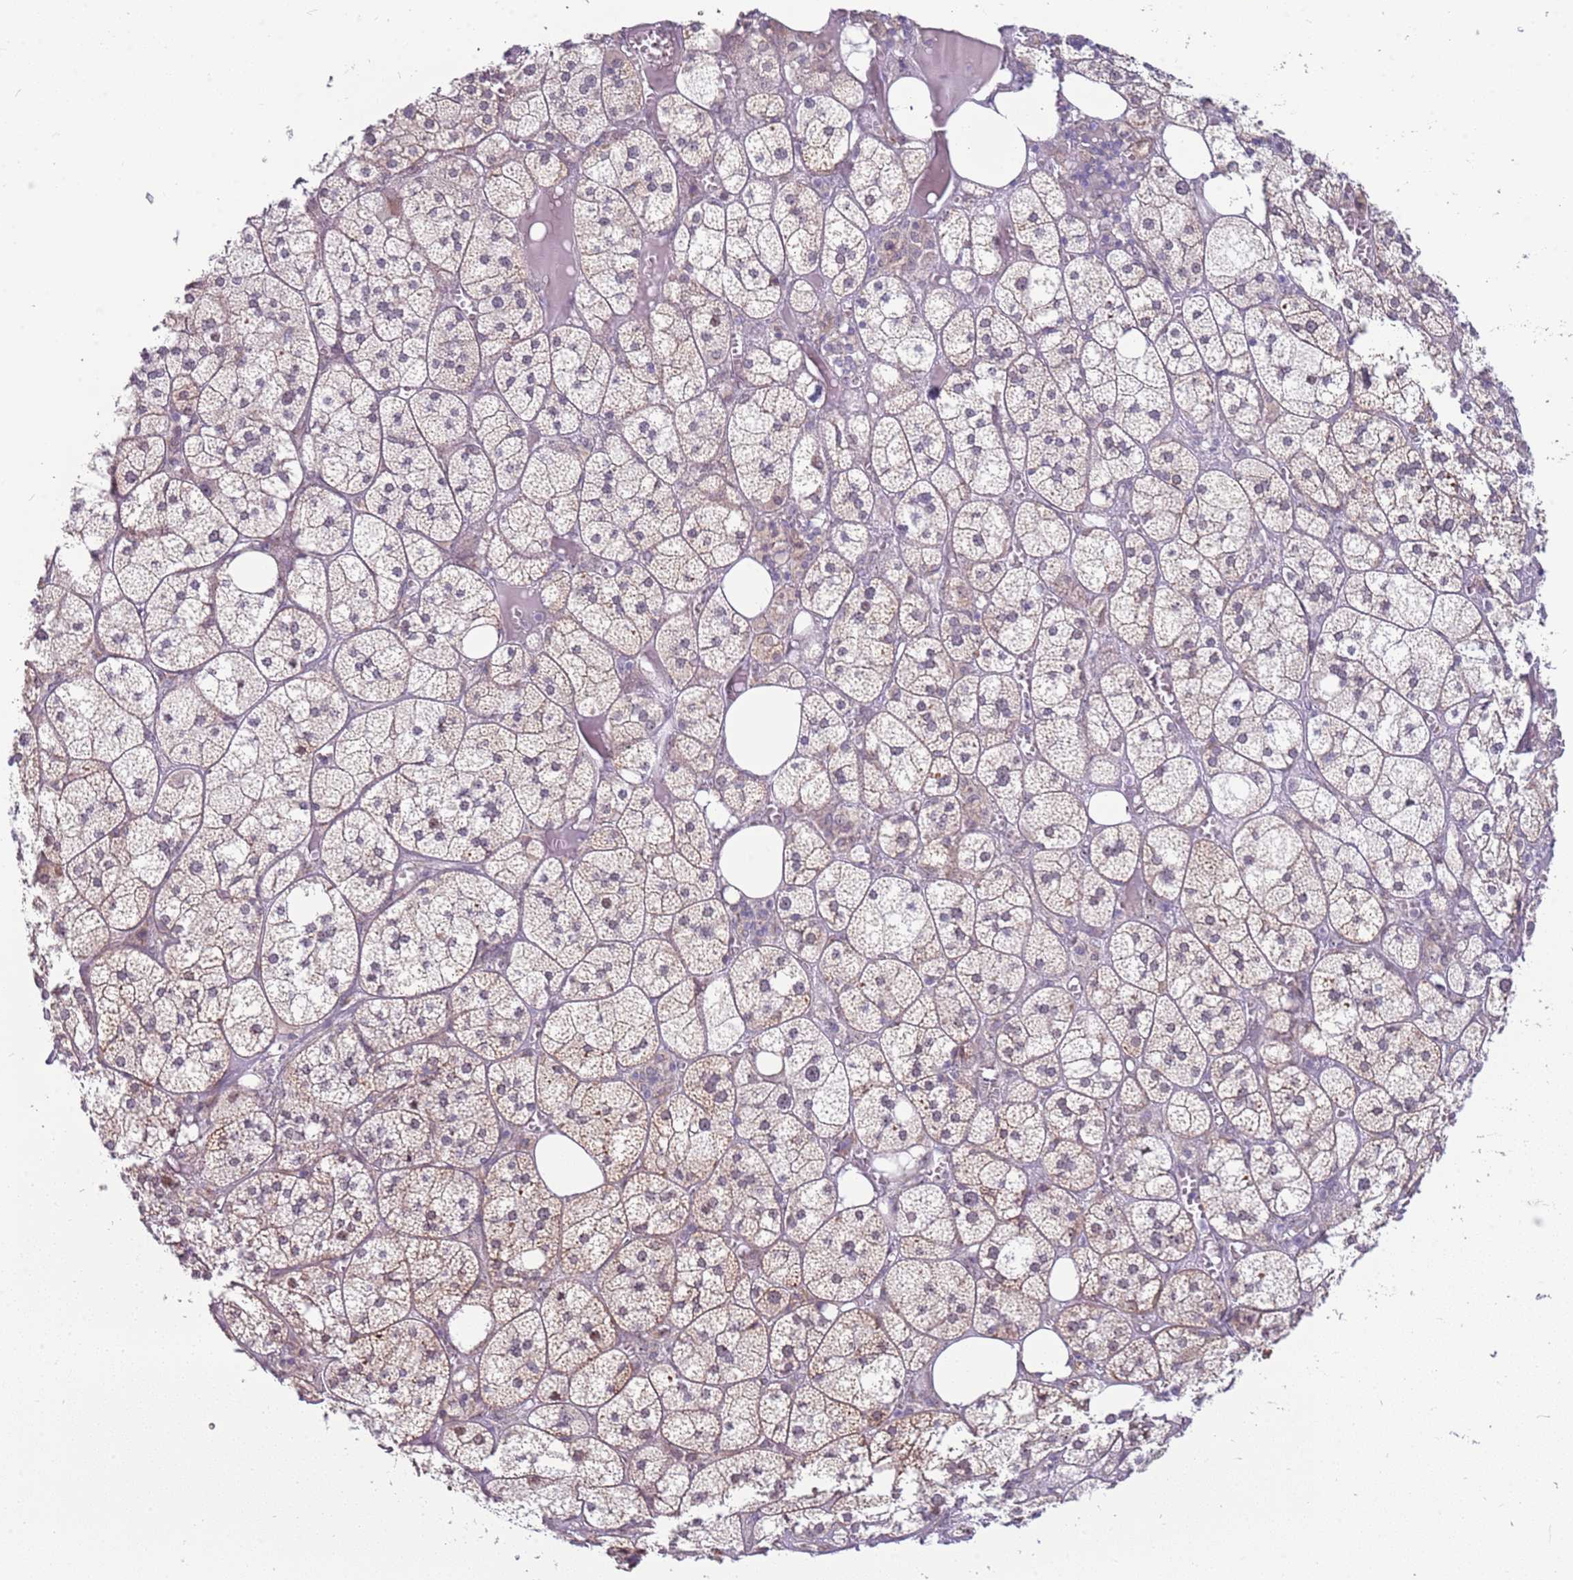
{"staining": {"intensity": "moderate", "quantity": "25%-75%", "location": "cytoplasmic/membranous,nuclear"}, "tissue": "adrenal gland", "cell_type": "Glandular cells", "image_type": "normal", "snomed": [{"axis": "morphology", "description": "Normal tissue, NOS"}, {"axis": "topography", "description": "Adrenal gland"}], "caption": "Immunohistochemistry (DAB (3,3'-diaminobenzidine)) staining of normal adrenal gland exhibits moderate cytoplasmic/membranous,nuclear protein positivity in about 25%-75% of glandular cells. The protein is stained brown, and the nuclei are stained in blue (DAB IHC with brightfield microscopy, high magnification).", "gene": "UCMA", "patient": {"sex": "female", "age": 61}}